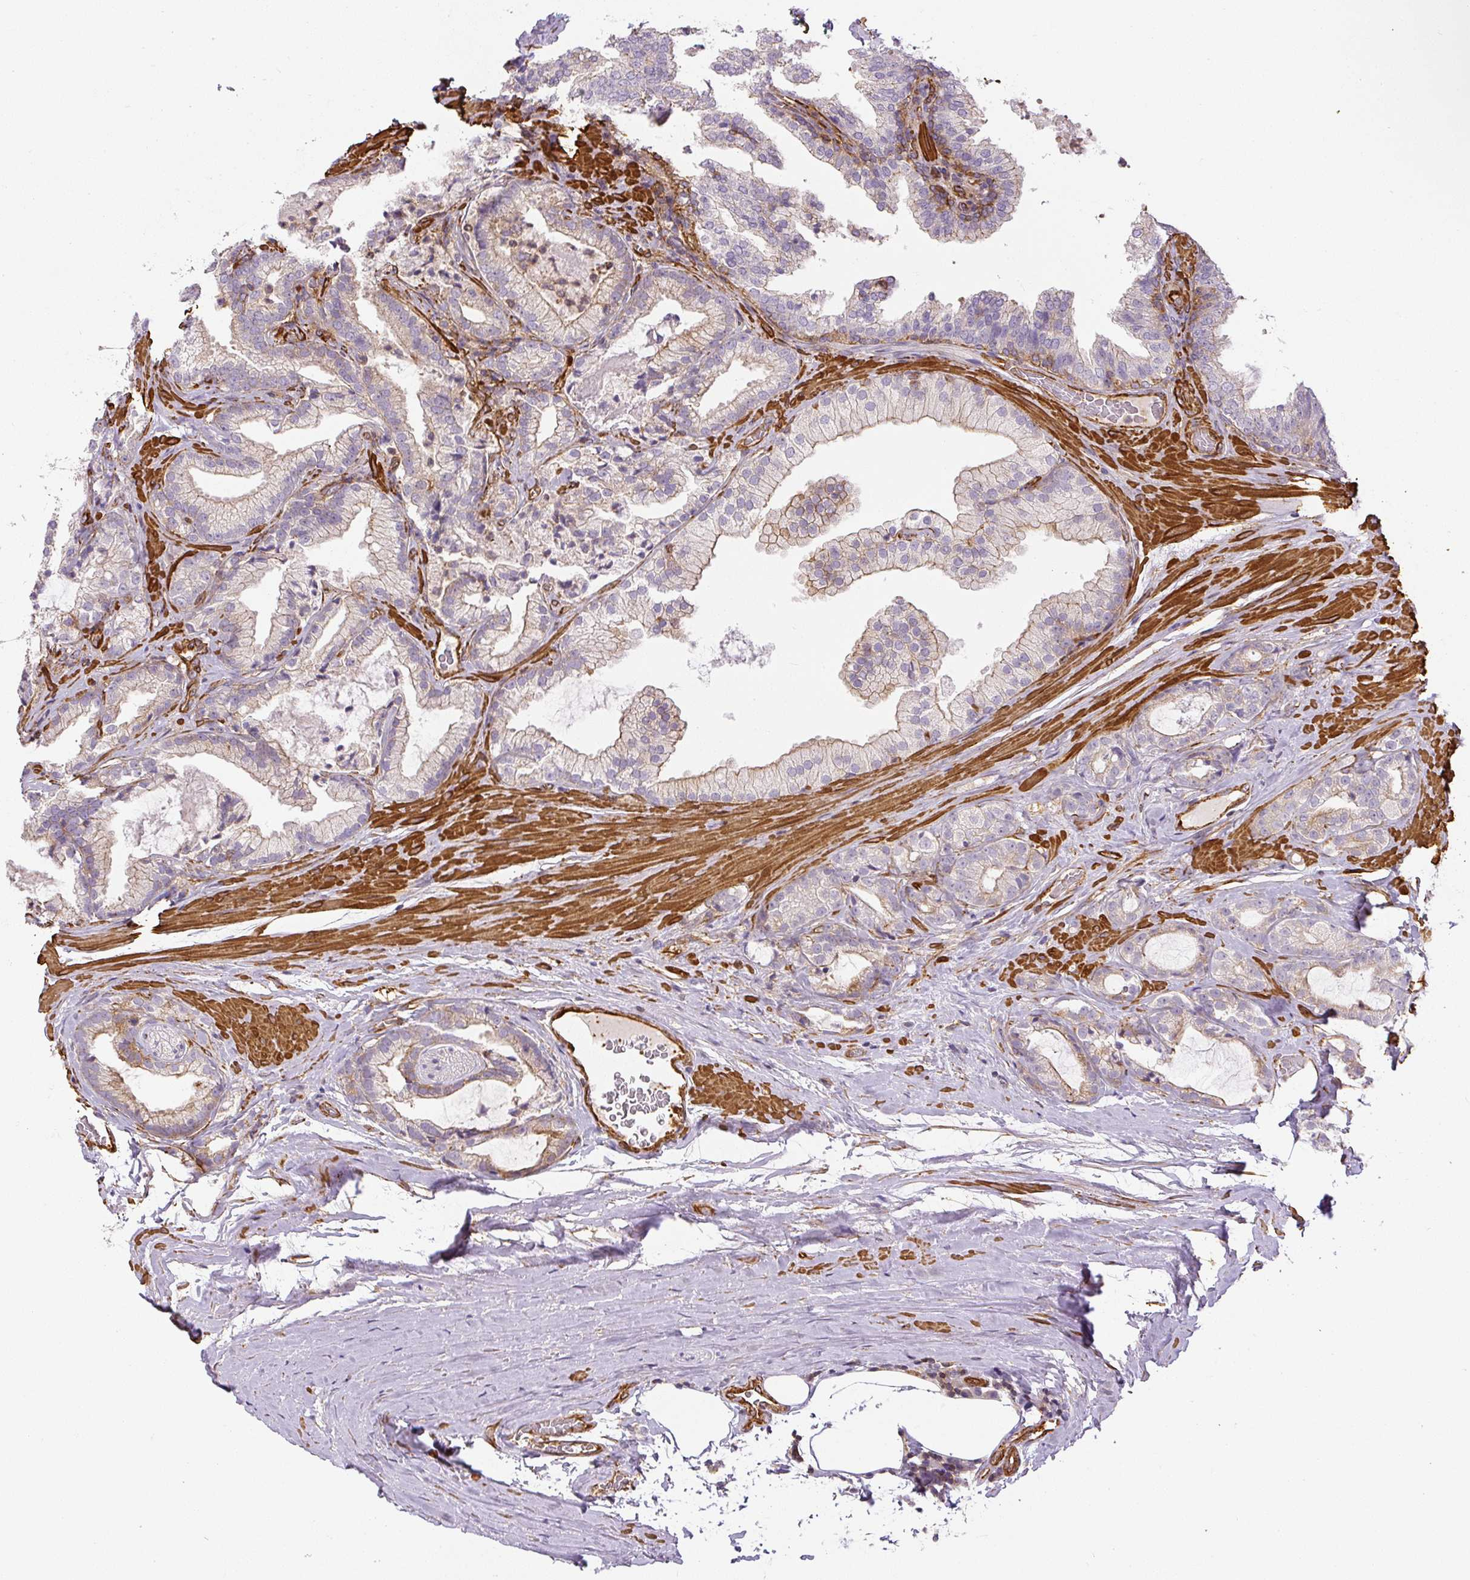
{"staining": {"intensity": "weak", "quantity": "25%-75%", "location": "cytoplasmic/membranous"}, "tissue": "prostate cancer", "cell_type": "Tumor cells", "image_type": "cancer", "snomed": [{"axis": "morphology", "description": "Adenocarcinoma, High grade"}, {"axis": "topography", "description": "Prostate"}], "caption": "Protein staining of high-grade adenocarcinoma (prostate) tissue exhibits weak cytoplasmic/membranous staining in about 25%-75% of tumor cells.", "gene": "MYL12A", "patient": {"sex": "male", "age": 68}}